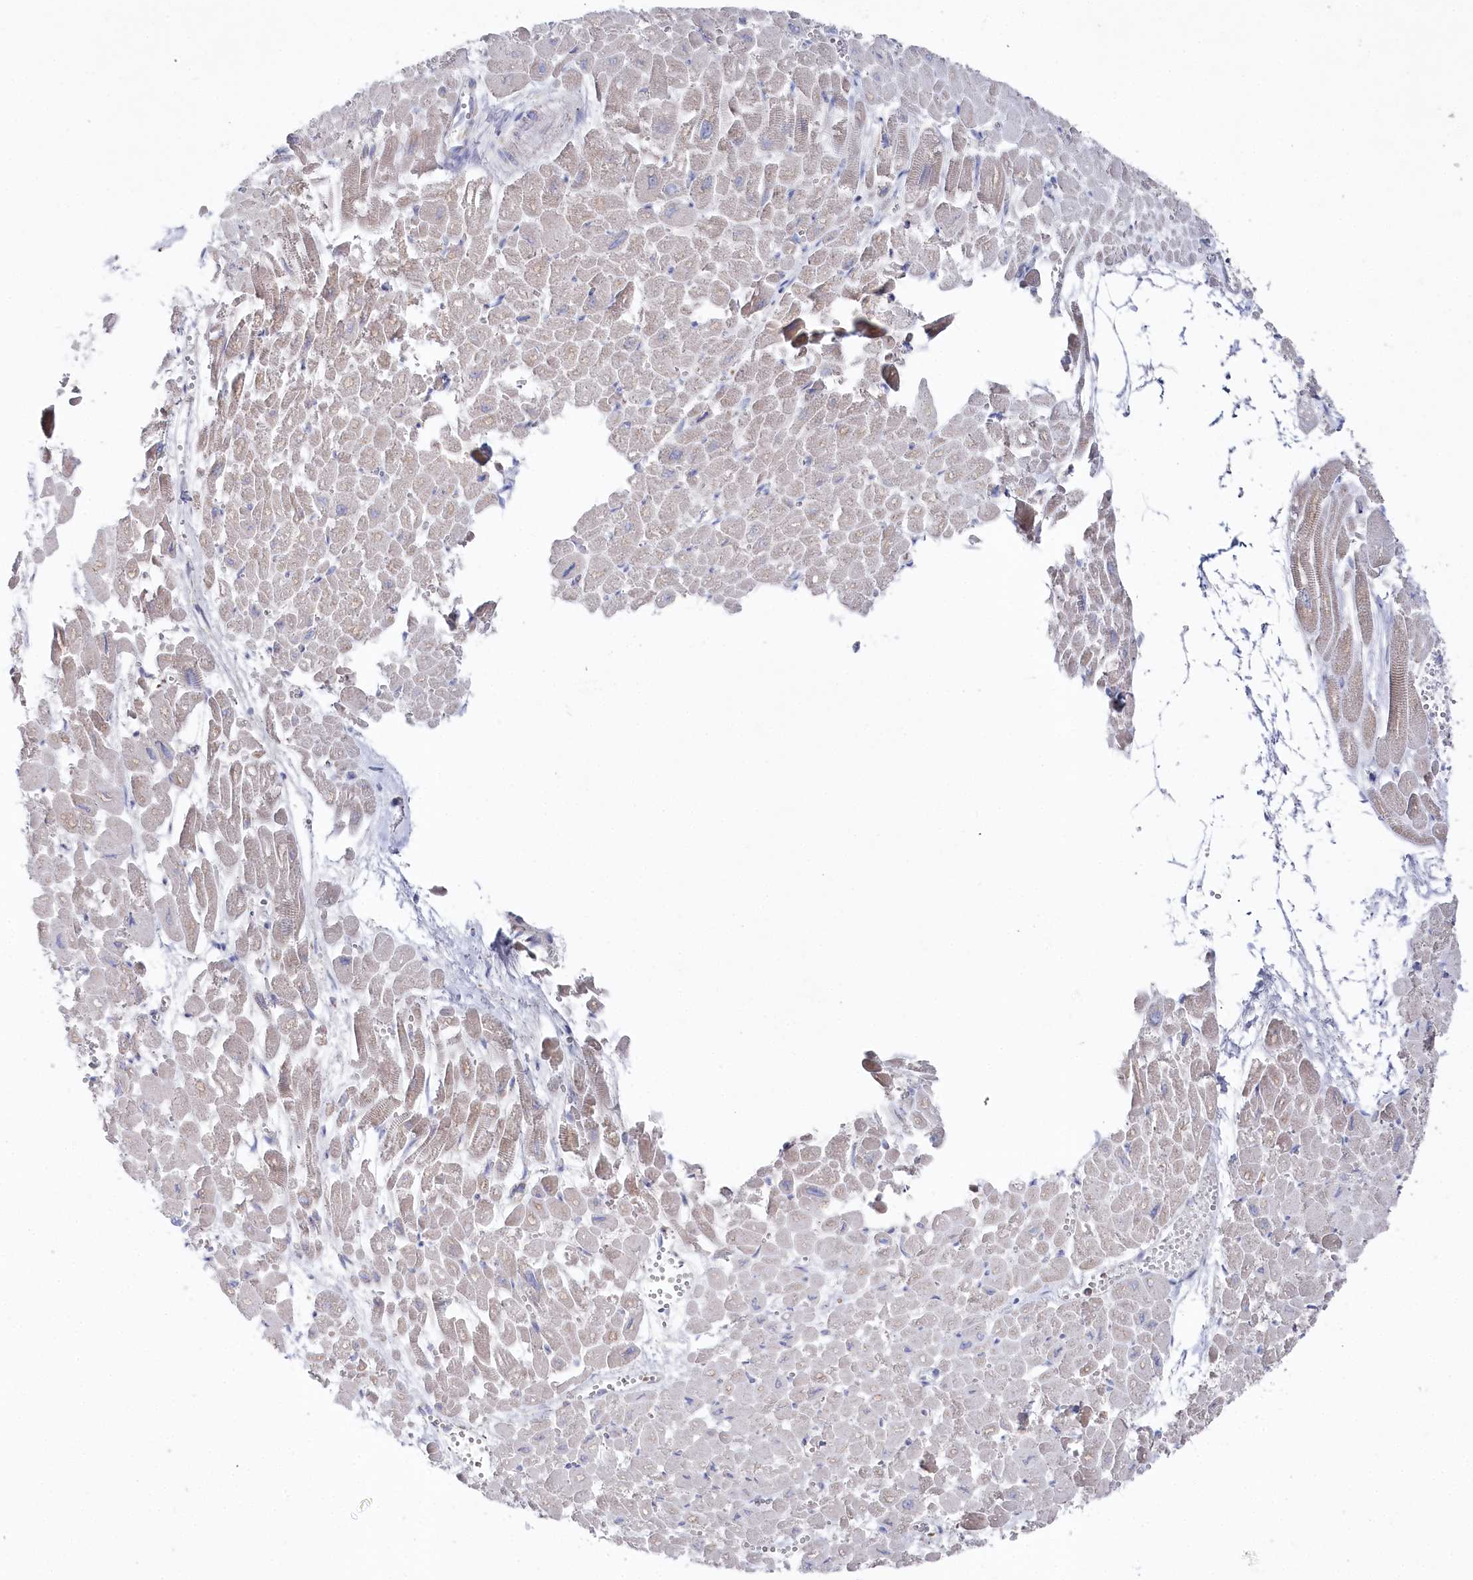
{"staining": {"intensity": "moderate", "quantity": "25%-75%", "location": "cytoplasmic/membranous"}, "tissue": "heart muscle", "cell_type": "Cardiomyocytes", "image_type": "normal", "snomed": [{"axis": "morphology", "description": "Normal tissue, NOS"}, {"axis": "topography", "description": "Heart"}], "caption": "Immunohistochemistry staining of unremarkable heart muscle, which exhibits medium levels of moderate cytoplasmic/membranous staining in approximately 25%-75% of cardiomyocytes indicating moderate cytoplasmic/membranous protein staining. The staining was performed using DAB (3,3'-diaminobenzidine) (brown) for protein detection and nuclei were counterstained in hematoxylin (blue).", "gene": "GLS2", "patient": {"sex": "male", "age": 54}}